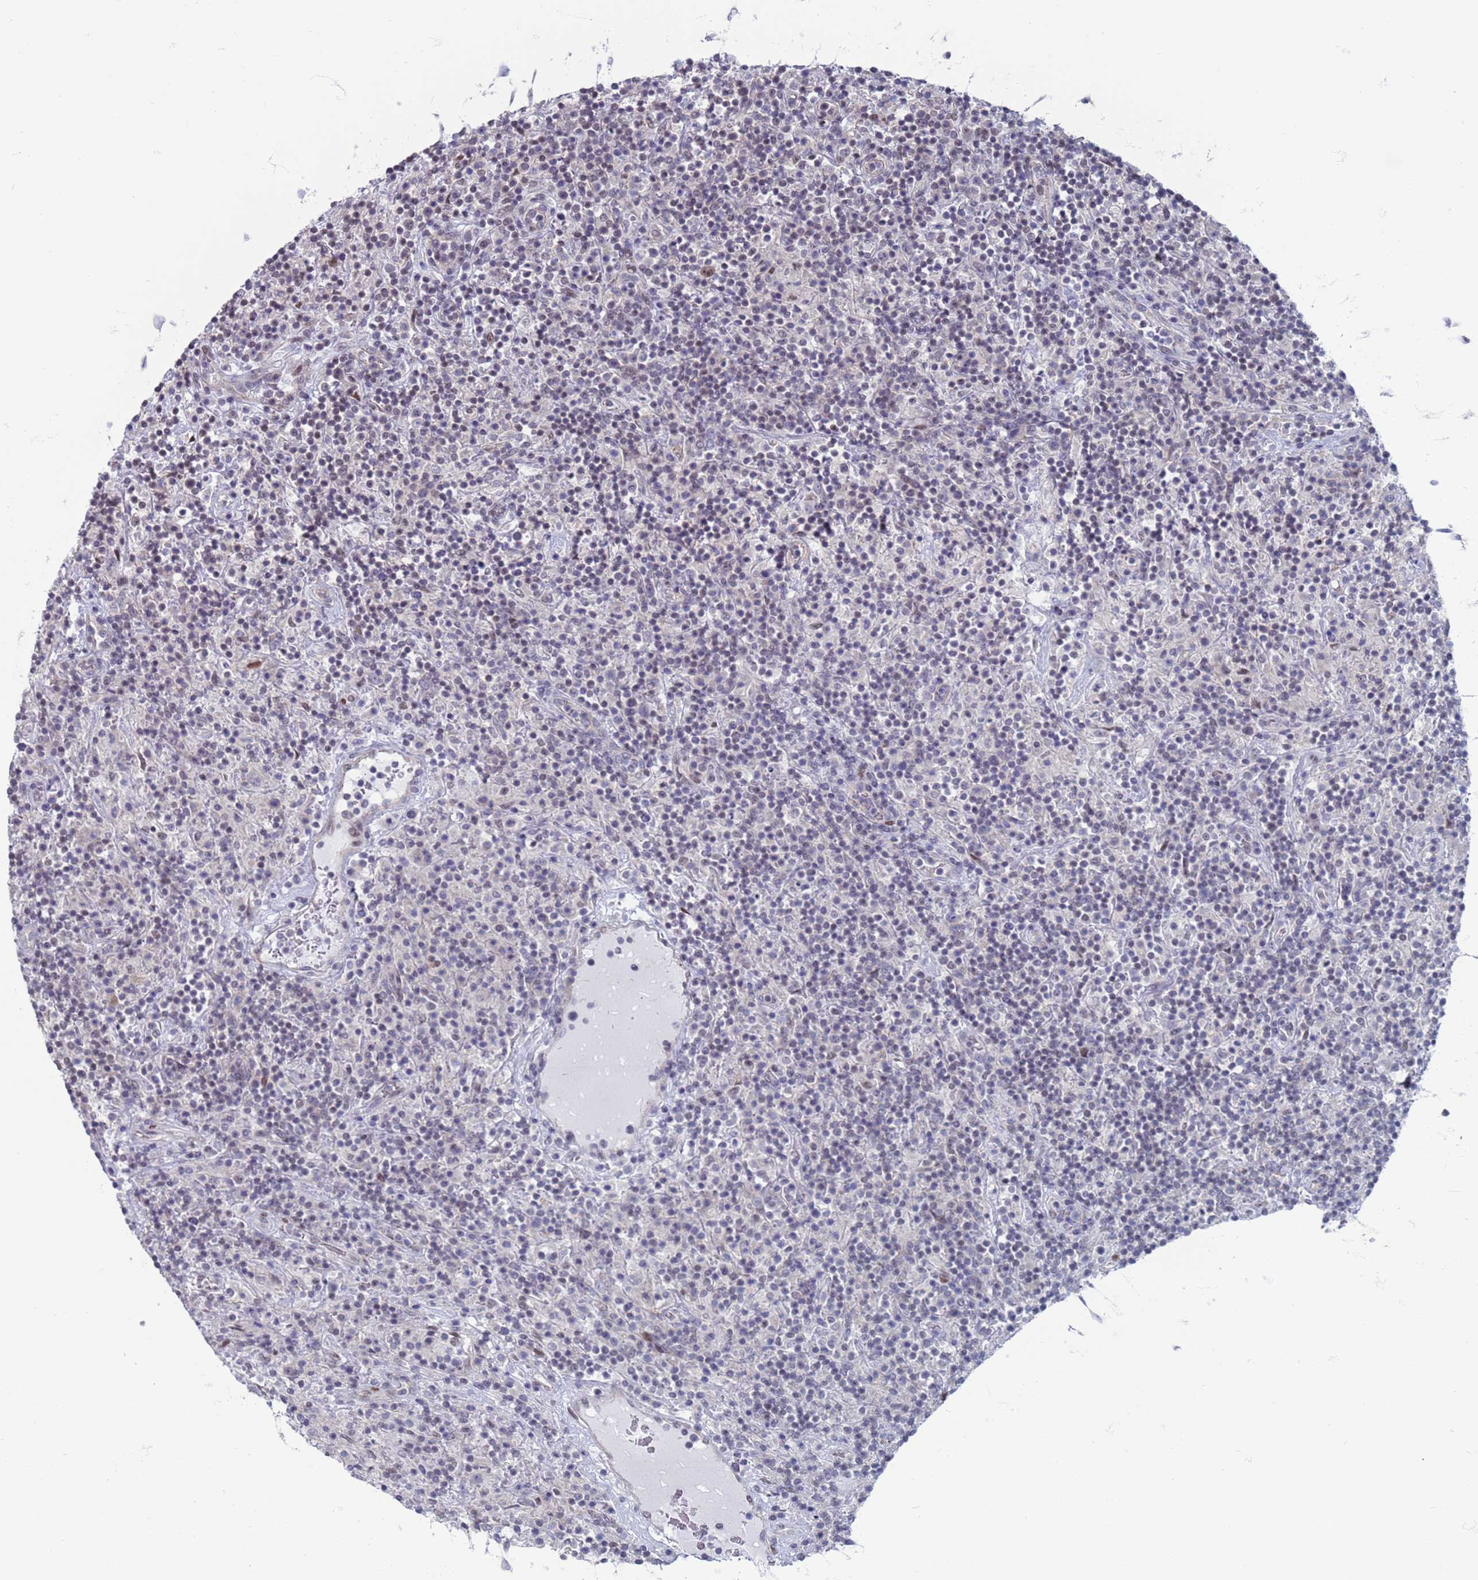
{"staining": {"intensity": "weak", "quantity": ">75%", "location": "nuclear"}, "tissue": "lymphoma", "cell_type": "Tumor cells", "image_type": "cancer", "snomed": [{"axis": "morphology", "description": "Hodgkin's disease, NOS"}, {"axis": "topography", "description": "Lymph node"}], "caption": "A micrograph of lymphoma stained for a protein displays weak nuclear brown staining in tumor cells. (DAB = brown stain, brightfield microscopy at high magnification).", "gene": "SAE1", "patient": {"sex": "male", "age": 70}}